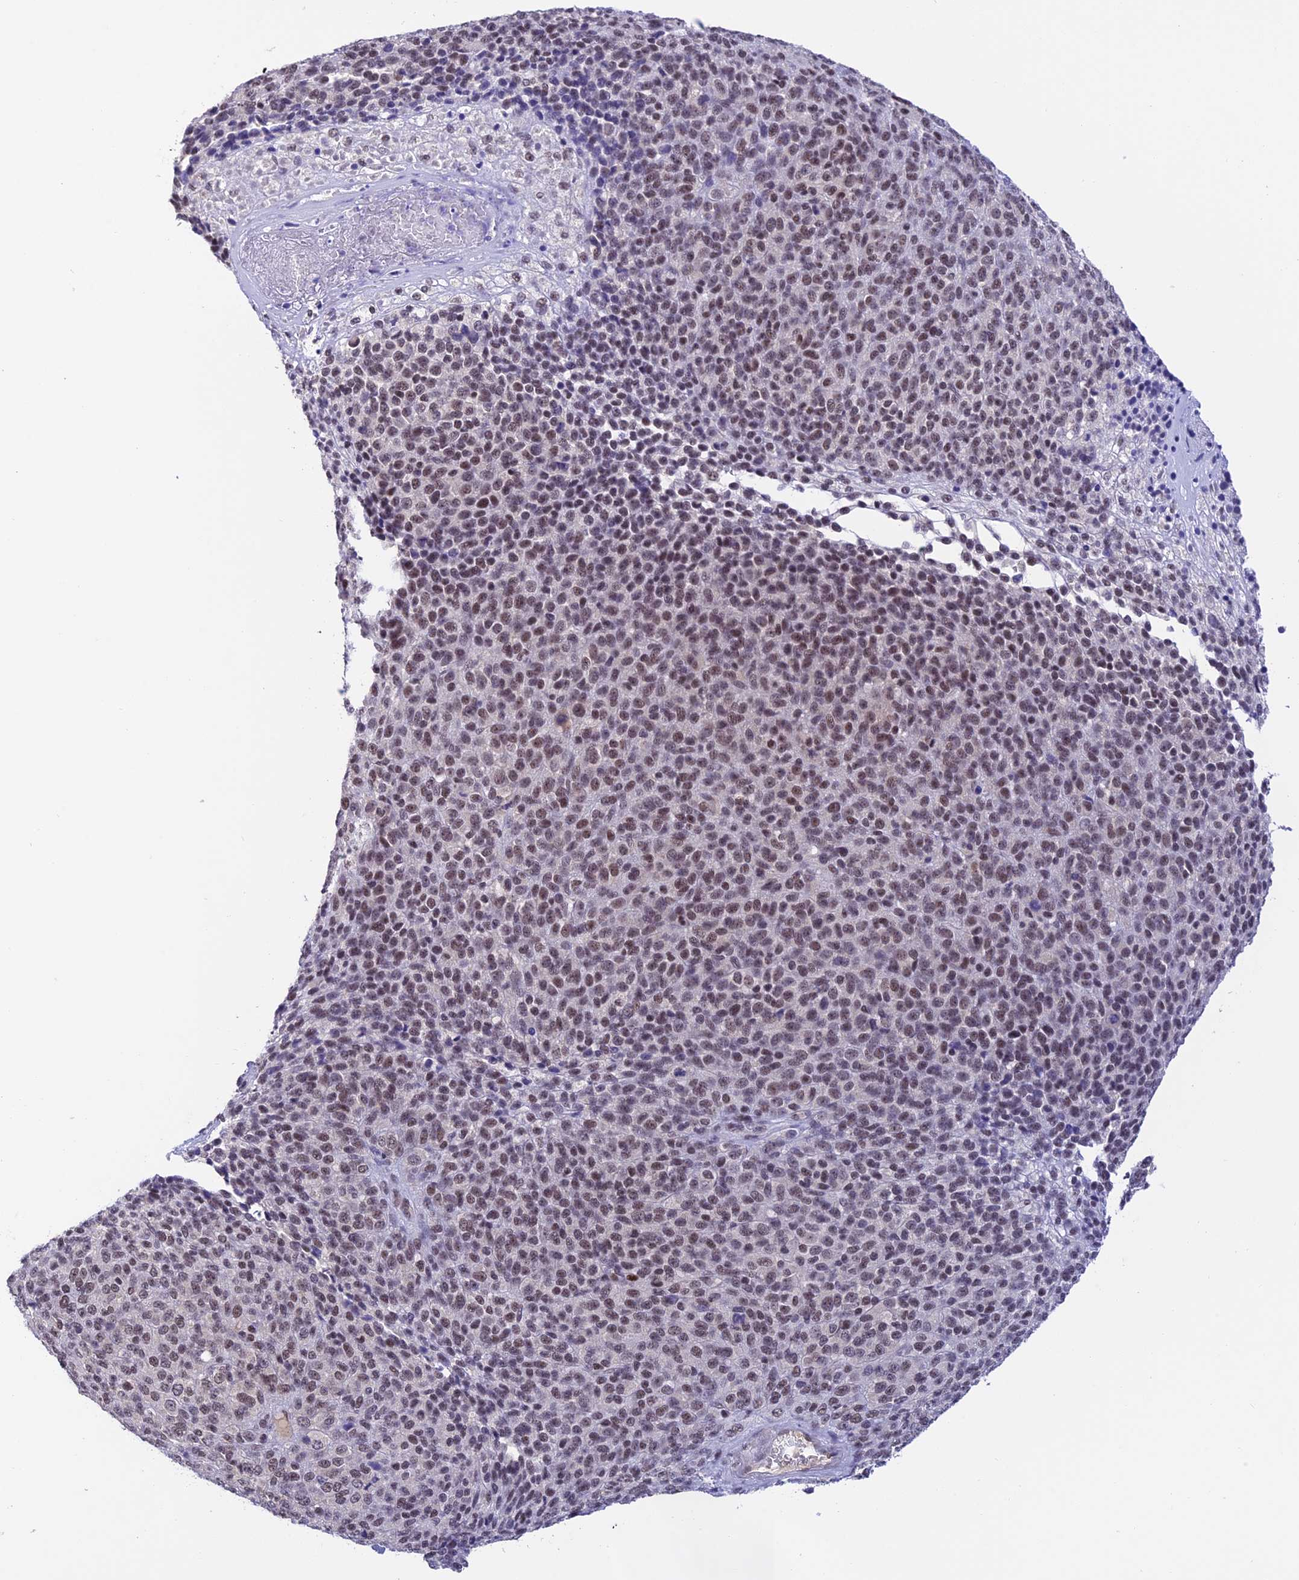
{"staining": {"intensity": "moderate", "quantity": ">75%", "location": "nuclear"}, "tissue": "melanoma", "cell_type": "Tumor cells", "image_type": "cancer", "snomed": [{"axis": "morphology", "description": "Malignant melanoma, Metastatic site"}, {"axis": "topography", "description": "Brain"}], "caption": "About >75% of tumor cells in malignant melanoma (metastatic site) exhibit moderate nuclear protein expression as visualized by brown immunohistochemical staining.", "gene": "THAP11", "patient": {"sex": "female", "age": 56}}